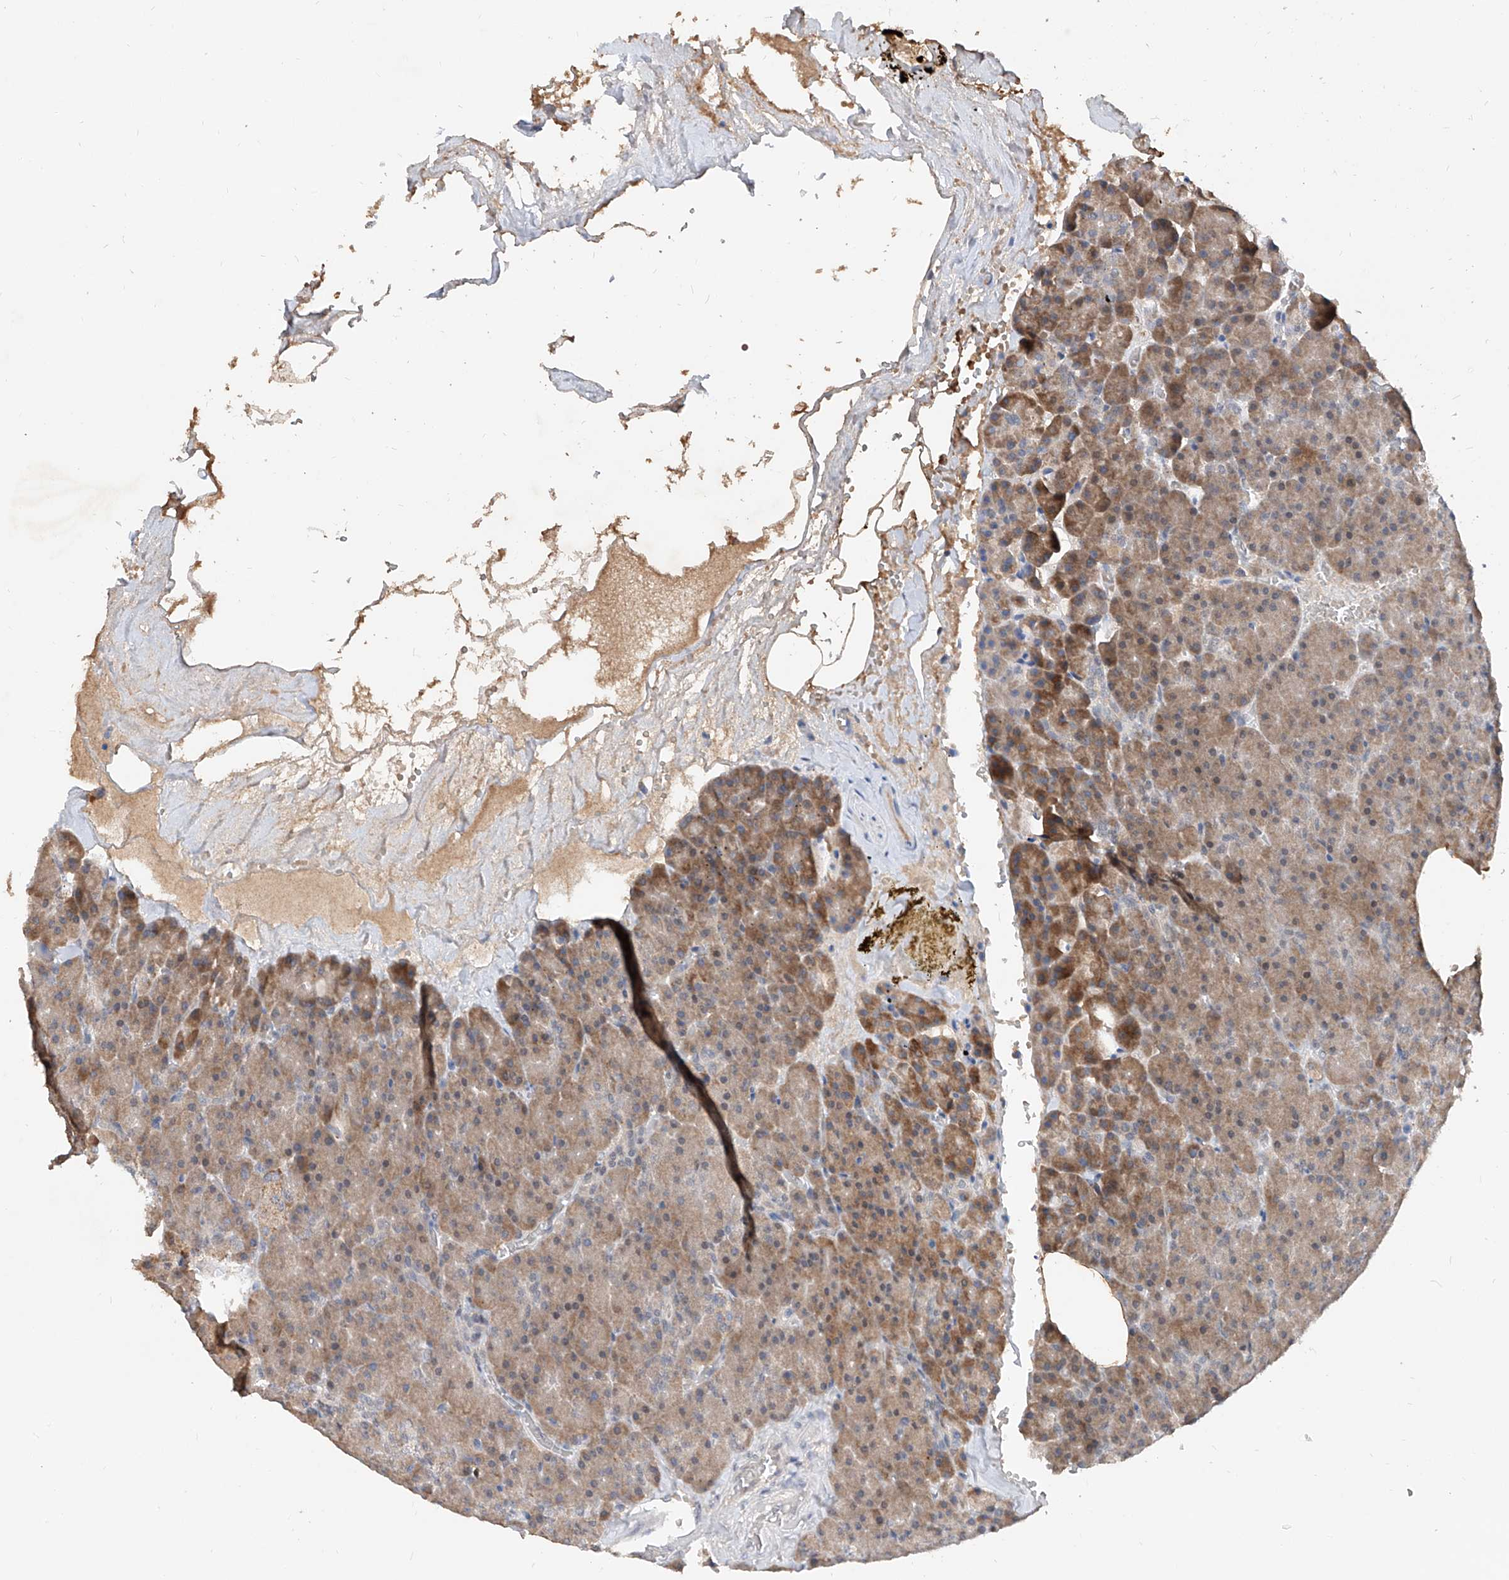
{"staining": {"intensity": "moderate", "quantity": "<25%", "location": "cytoplasmic/membranous"}, "tissue": "pancreas", "cell_type": "Exocrine glandular cells", "image_type": "normal", "snomed": [{"axis": "morphology", "description": "Normal tissue, NOS"}, {"axis": "morphology", "description": "Carcinoid, malignant, NOS"}, {"axis": "topography", "description": "Pancreas"}], "caption": "About <25% of exocrine glandular cells in normal human pancreas show moderate cytoplasmic/membranous protein staining as visualized by brown immunohistochemical staining.", "gene": "CARMIL3", "patient": {"sex": "female", "age": 35}}